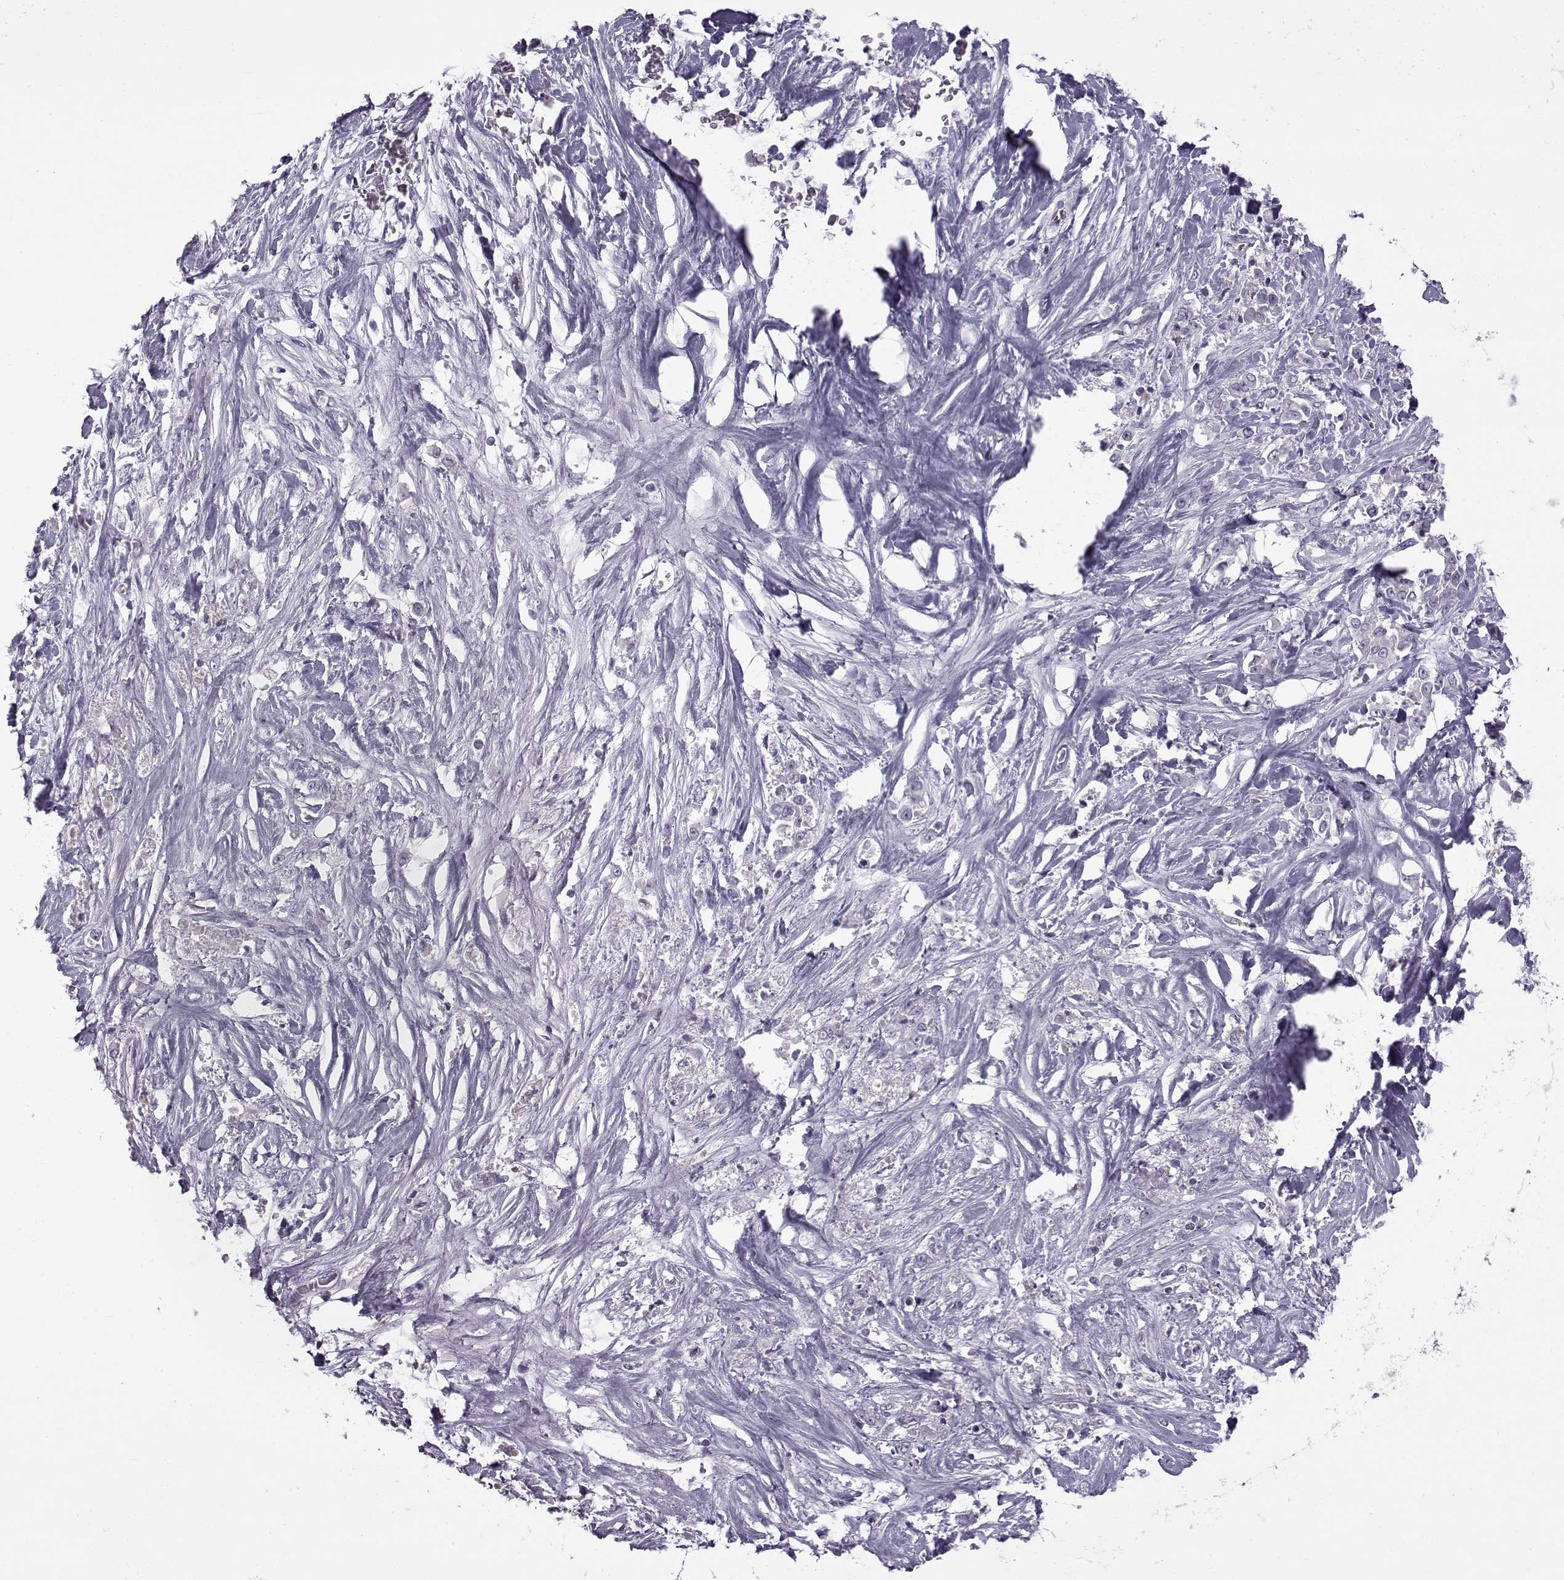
{"staining": {"intensity": "negative", "quantity": "none", "location": "none"}, "tissue": "stomach cancer", "cell_type": "Tumor cells", "image_type": "cancer", "snomed": [{"axis": "morphology", "description": "Adenocarcinoma, NOS"}, {"axis": "topography", "description": "Stomach"}], "caption": "Immunohistochemical staining of human adenocarcinoma (stomach) exhibits no significant staining in tumor cells.", "gene": "OIP5", "patient": {"sex": "female", "age": 76}}